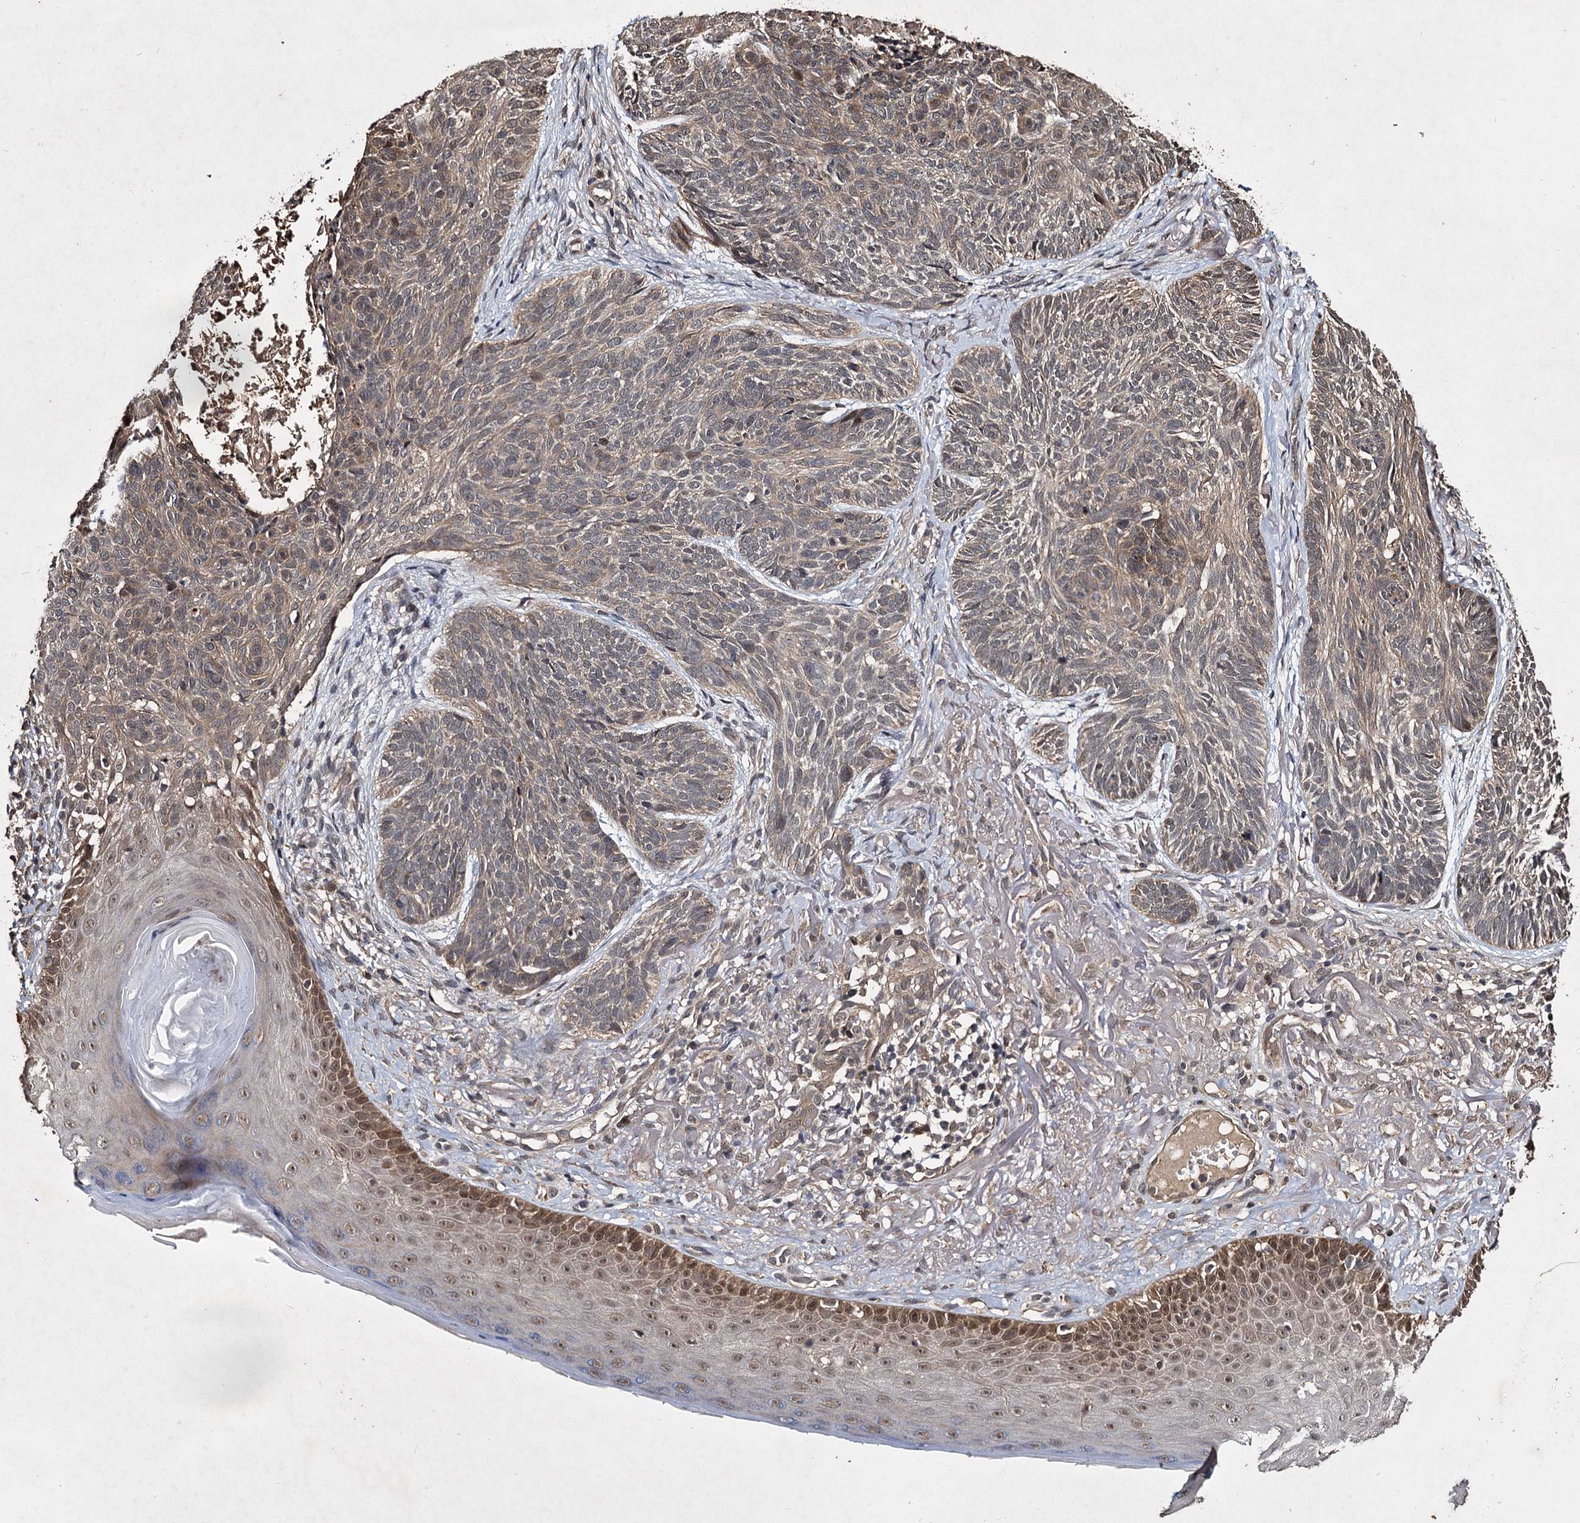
{"staining": {"intensity": "weak", "quantity": "25%-75%", "location": "cytoplasmic/membranous,nuclear"}, "tissue": "skin cancer", "cell_type": "Tumor cells", "image_type": "cancer", "snomed": [{"axis": "morphology", "description": "Normal tissue, NOS"}, {"axis": "morphology", "description": "Basal cell carcinoma"}, {"axis": "topography", "description": "Skin"}], "caption": "Approximately 25%-75% of tumor cells in human skin cancer reveal weak cytoplasmic/membranous and nuclear protein staining as visualized by brown immunohistochemical staining.", "gene": "SLC46A3", "patient": {"sex": "male", "age": 66}}